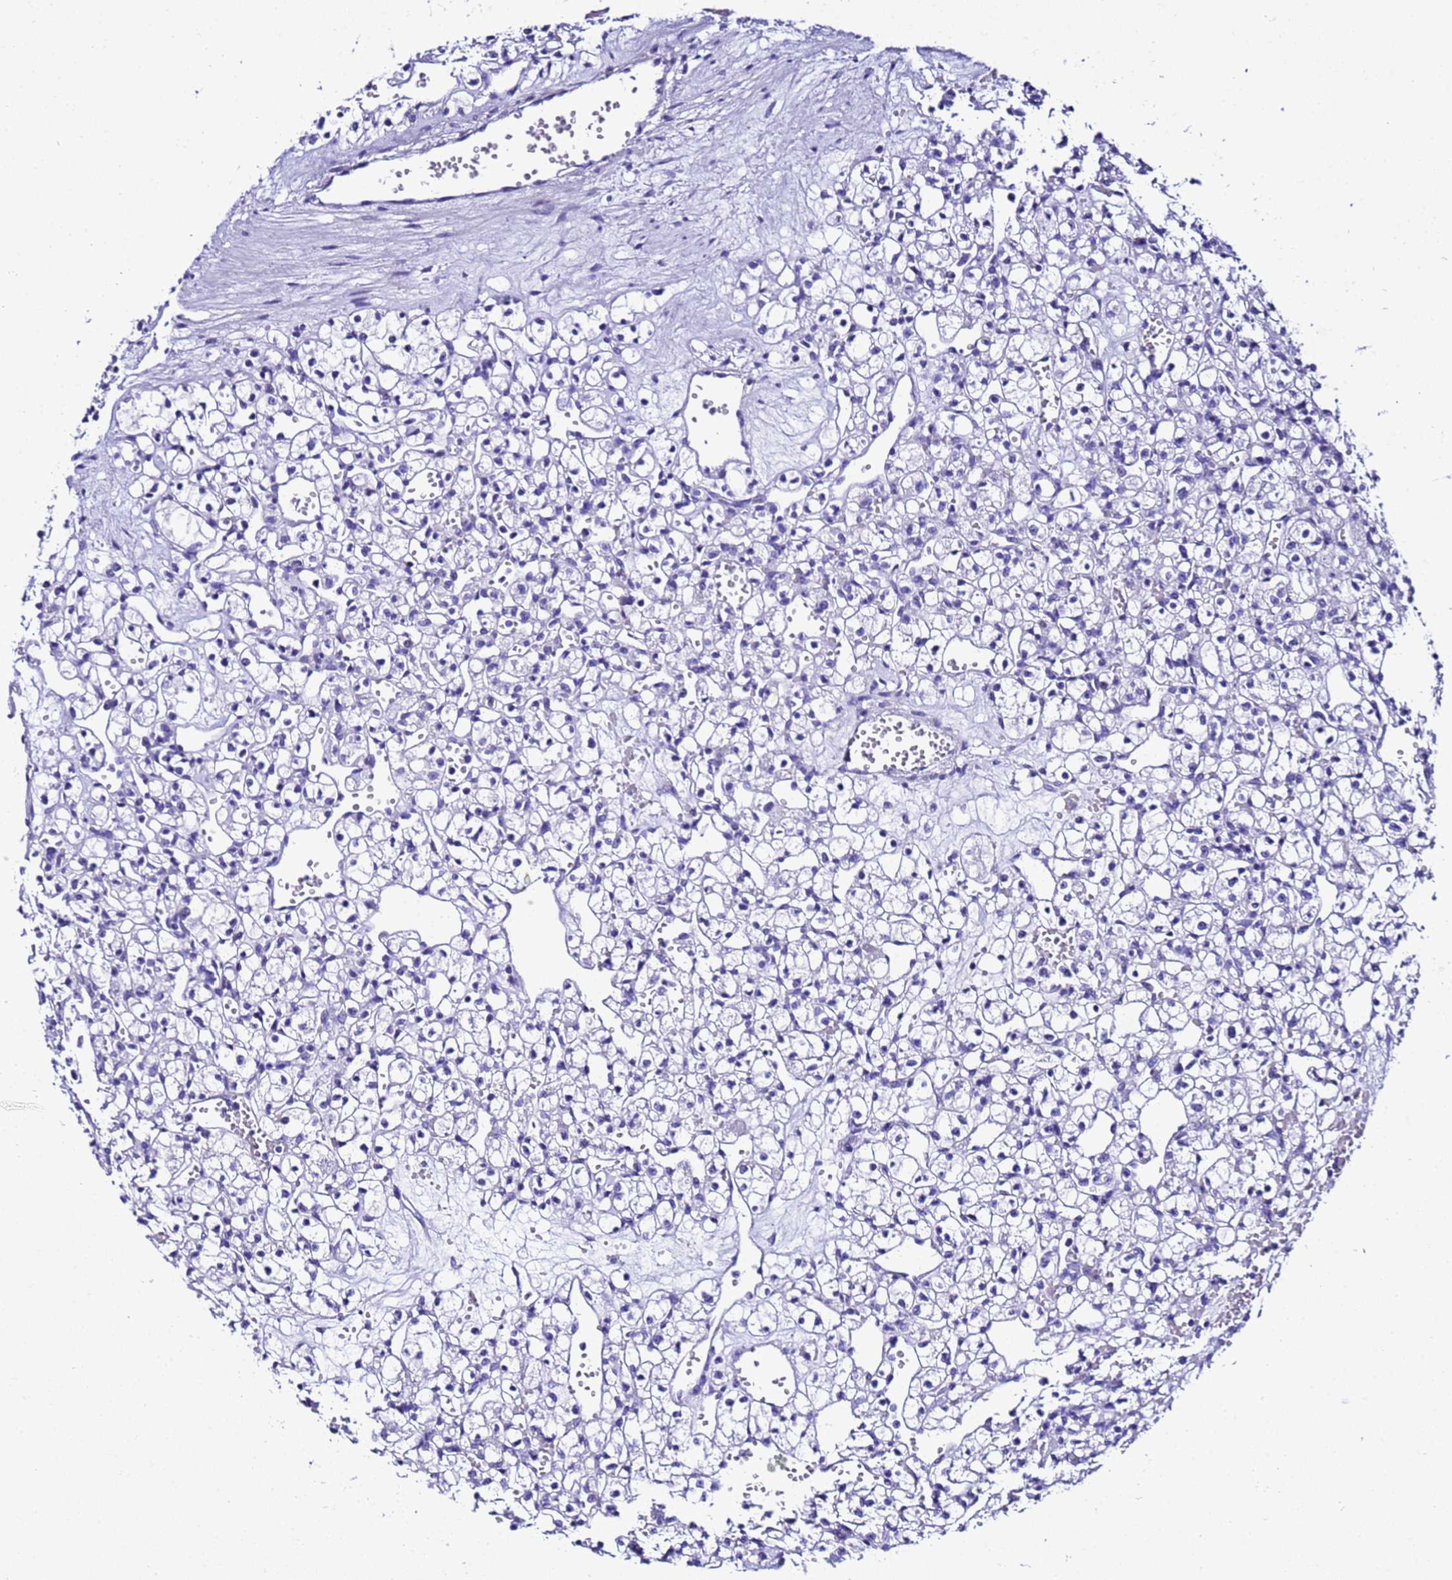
{"staining": {"intensity": "negative", "quantity": "none", "location": "none"}, "tissue": "renal cancer", "cell_type": "Tumor cells", "image_type": "cancer", "snomed": [{"axis": "morphology", "description": "Adenocarcinoma, NOS"}, {"axis": "topography", "description": "Kidney"}], "caption": "Renal adenocarcinoma was stained to show a protein in brown. There is no significant staining in tumor cells.", "gene": "ZNF417", "patient": {"sex": "female", "age": 59}}